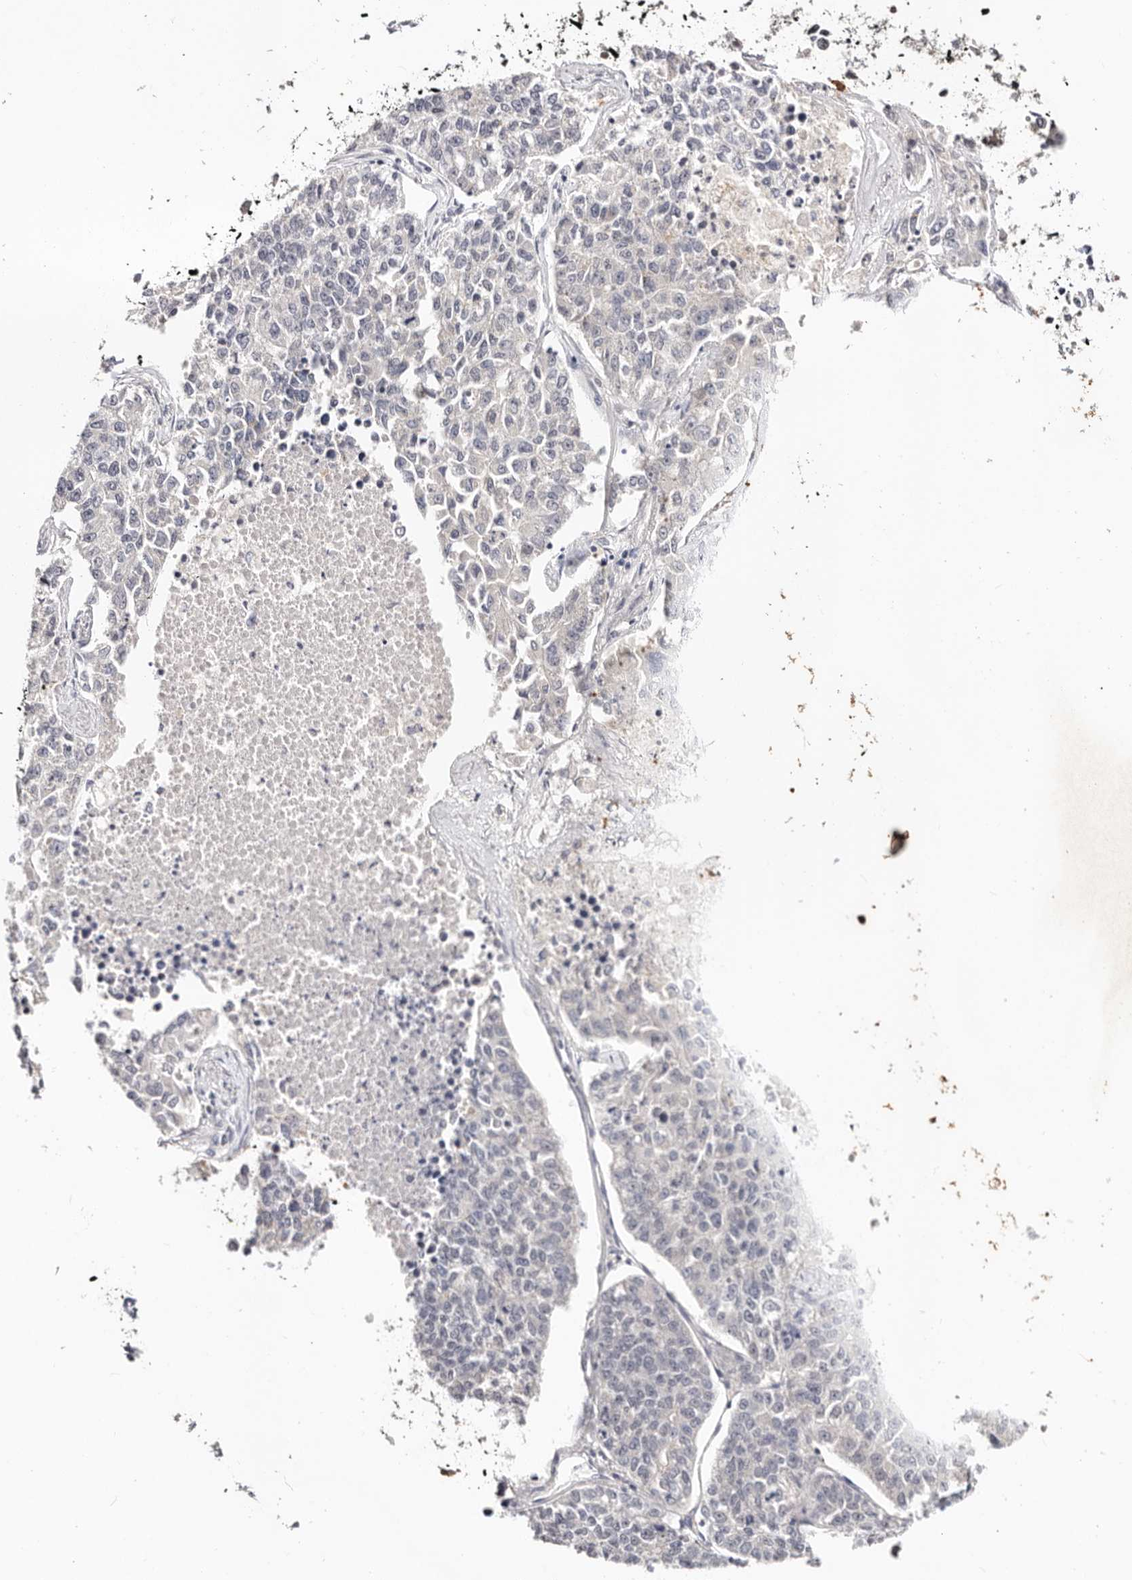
{"staining": {"intensity": "moderate", "quantity": "<25%", "location": "cytoplasmic/membranous"}, "tissue": "lung cancer", "cell_type": "Tumor cells", "image_type": "cancer", "snomed": [{"axis": "morphology", "description": "Adenocarcinoma, NOS"}, {"axis": "topography", "description": "Lung"}], "caption": "Immunohistochemical staining of adenocarcinoma (lung) exhibits moderate cytoplasmic/membranous protein staining in about <25% of tumor cells. (Brightfield microscopy of DAB IHC at high magnification).", "gene": "VIPAS39", "patient": {"sex": "male", "age": 49}}